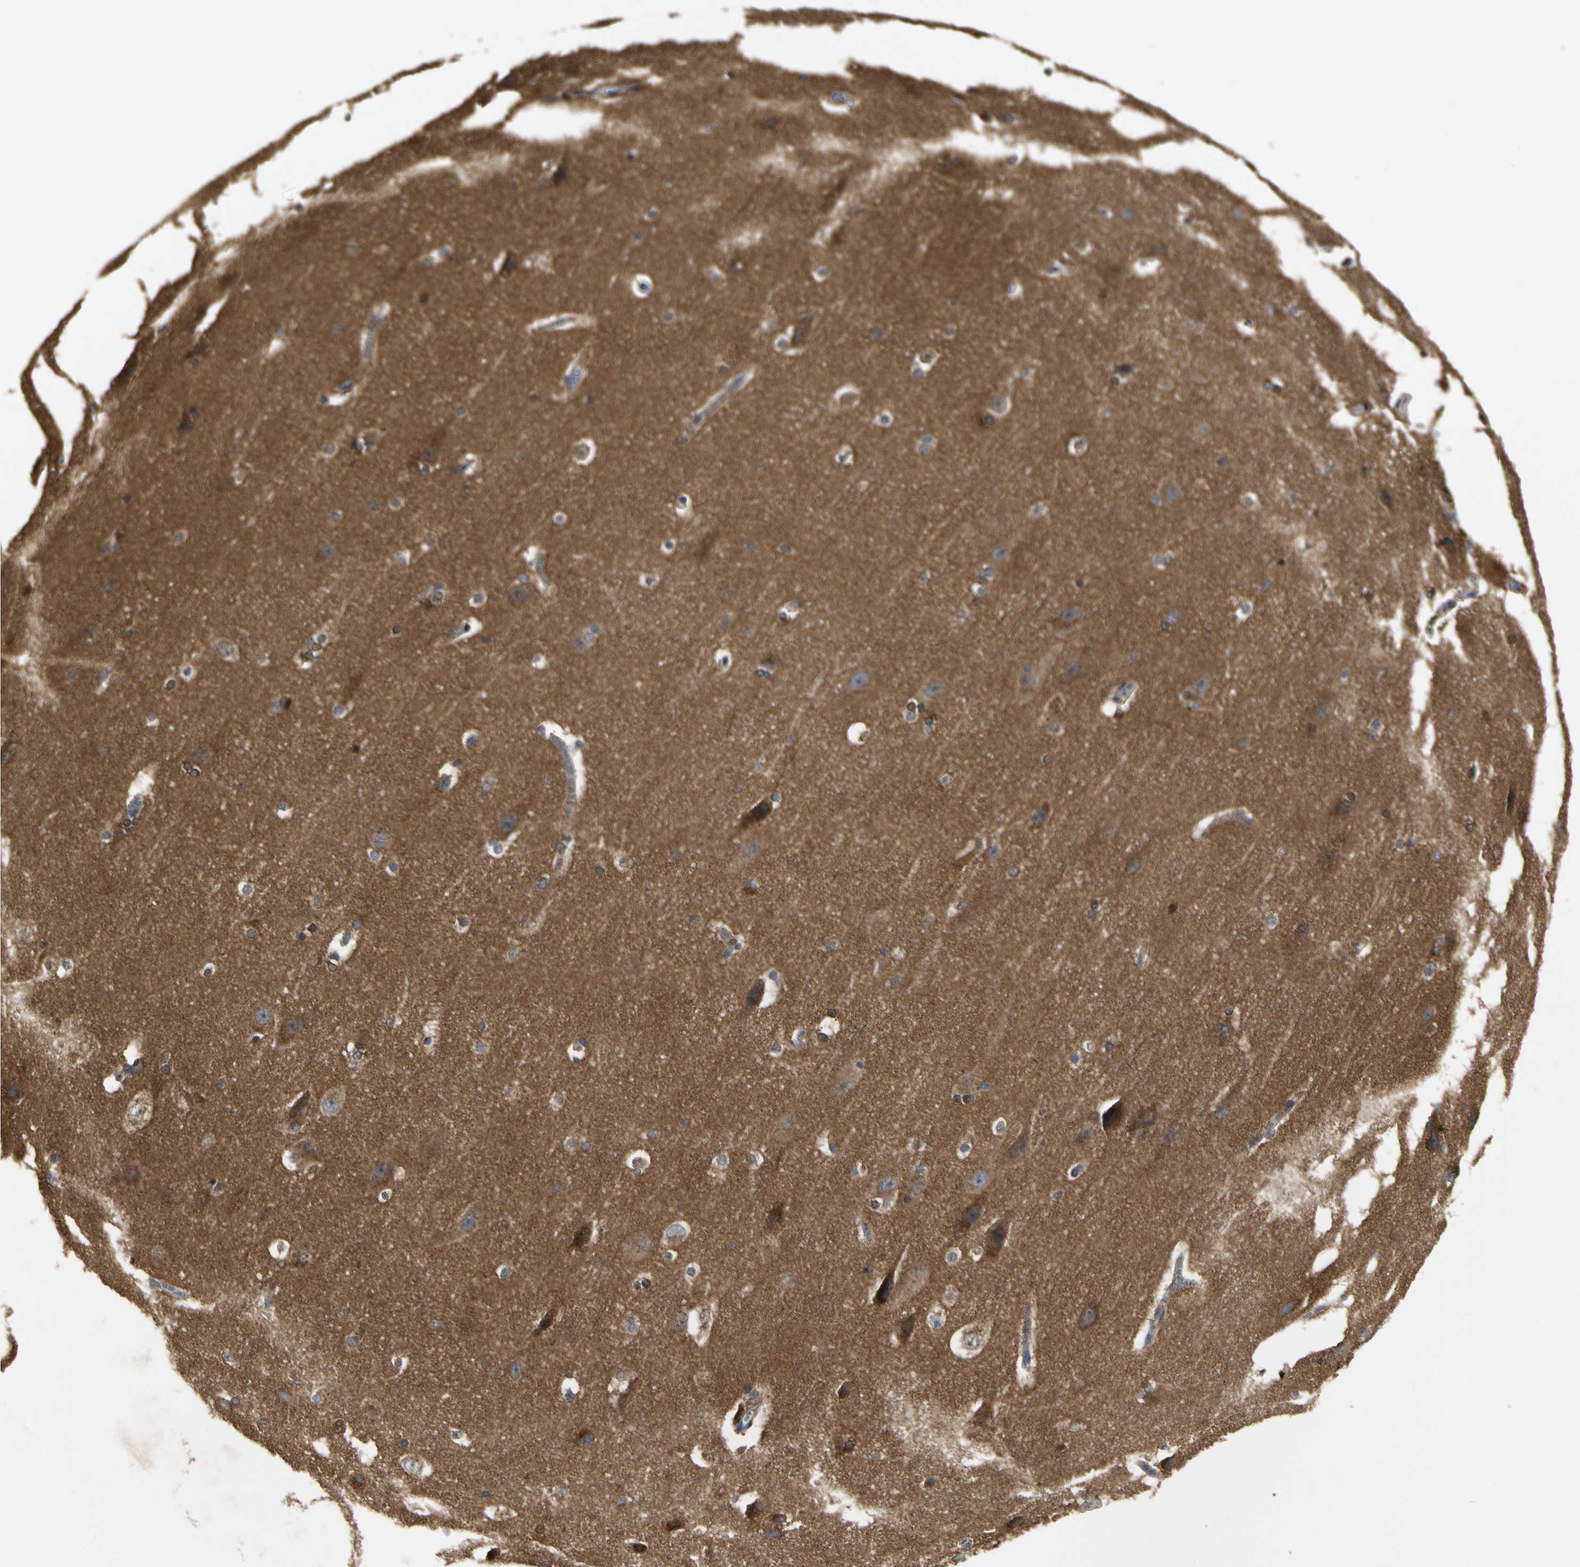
{"staining": {"intensity": "weak", "quantity": ">75%", "location": "cytoplasmic/membranous"}, "tissue": "cerebral cortex", "cell_type": "Endothelial cells", "image_type": "normal", "snomed": [{"axis": "morphology", "description": "Normal tissue, NOS"}, {"axis": "topography", "description": "Cerebral cortex"}, {"axis": "topography", "description": "Hippocampus"}], "caption": "Cerebral cortex stained for a protein demonstrates weak cytoplasmic/membranous positivity in endothelial cells. (IHC, brightfield microscopy, high magnification).", "gene": "NAPG", "patient": {"sex": "female", "age": 19}}